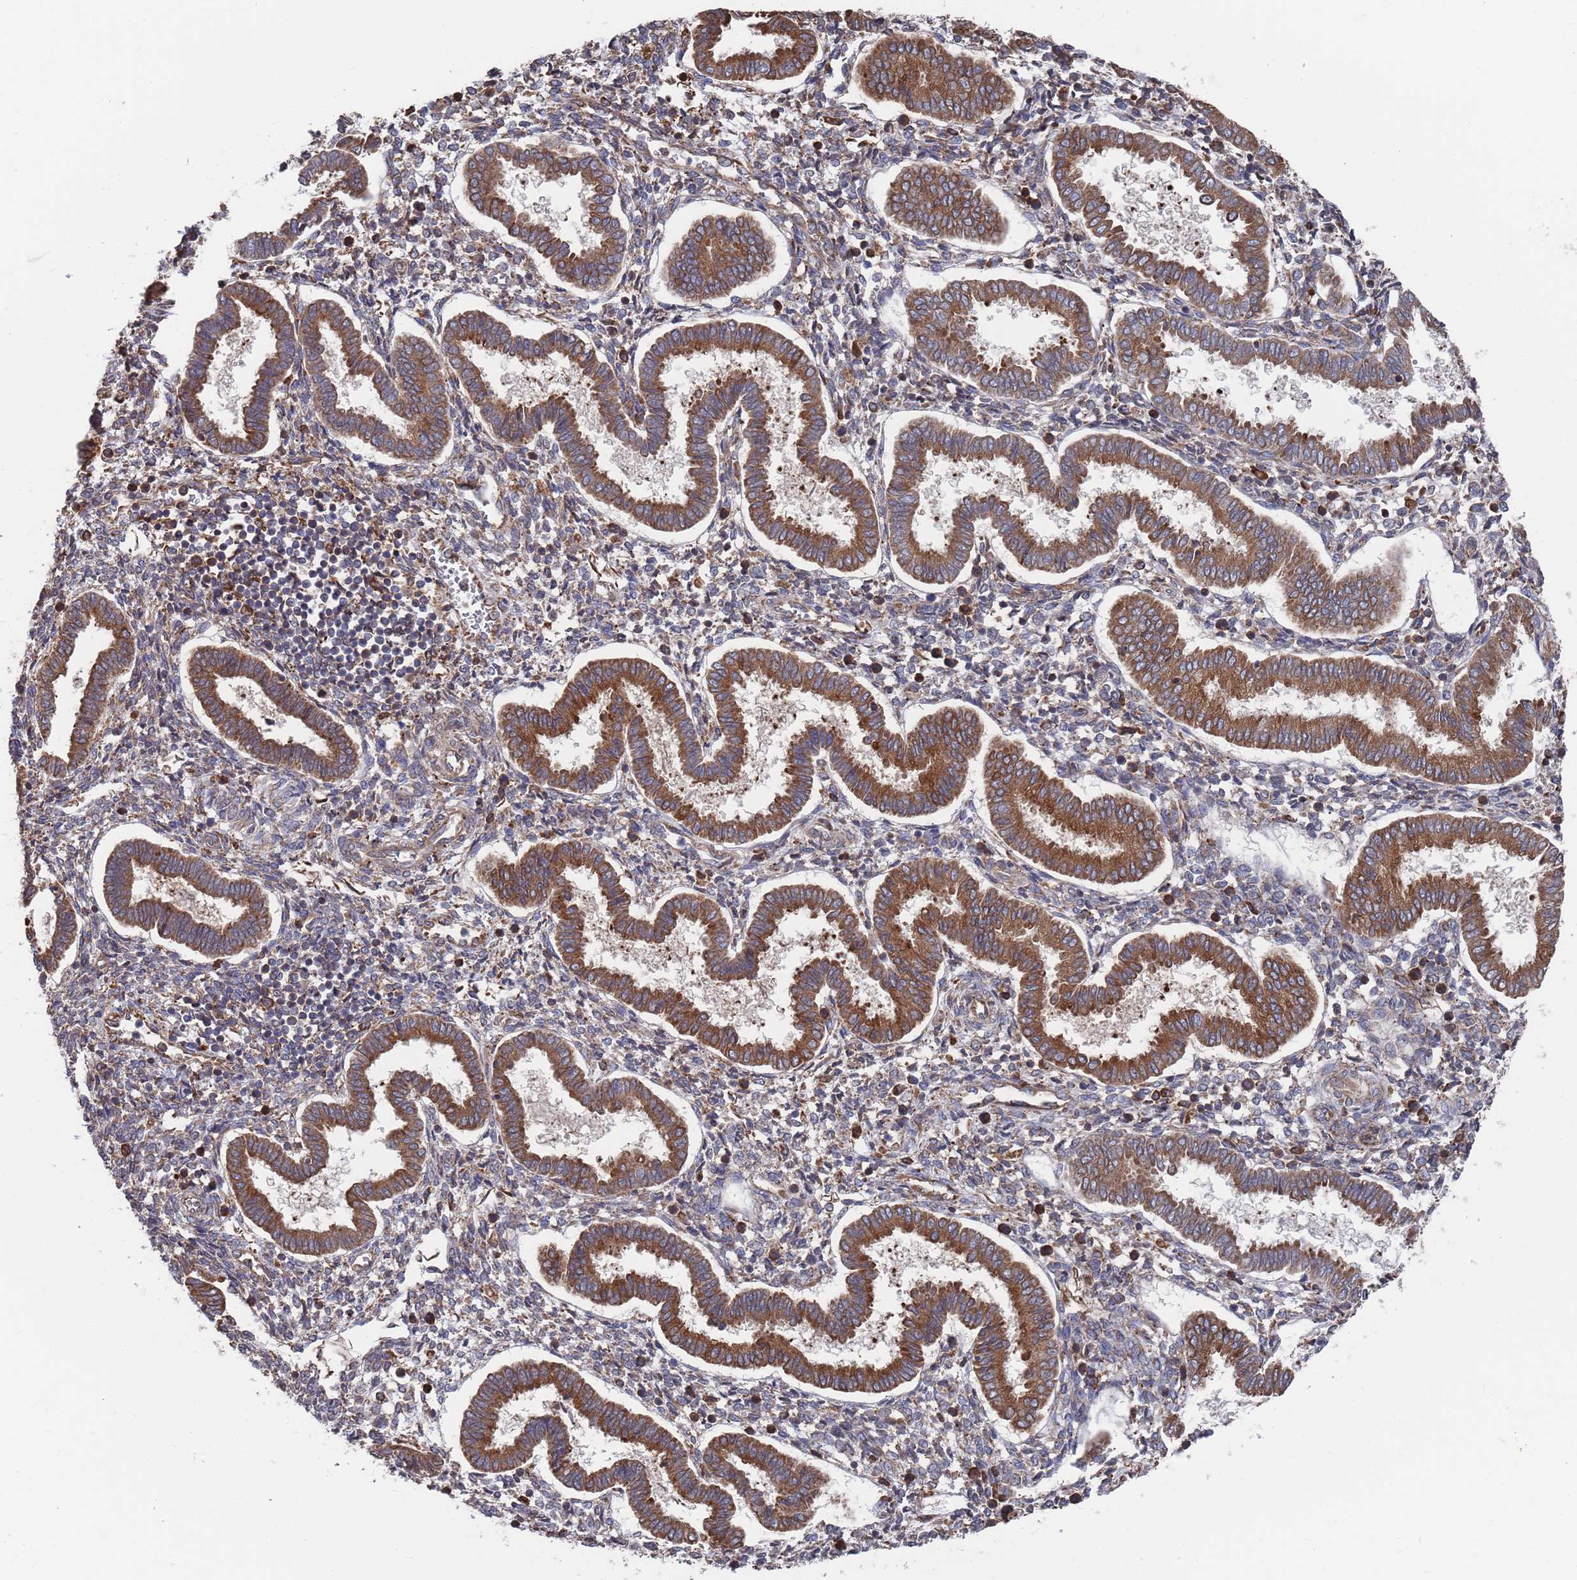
{"staining": {"intensity": "moderate", "quantity": "25%-75%", "location": "cytoplasmic/membranous"}, "tissue": "endometrium", "cell_type": "Cells in endometrial stroma", "image_type": "normal", "snomed": [{"axis": "morphology", "description": "Normal tissue, NOS"}, {"axis": "topography", "description": "Endometrium"}], "caption": "Endometrium stained for a protein (brown) demonstrates moderate cytoplasmic/membranous positive positivity in approximately 25%-75% of cells in endometrial stroma.", "gene": "GID8", "patient": {"sex": "female", "age": 24}}